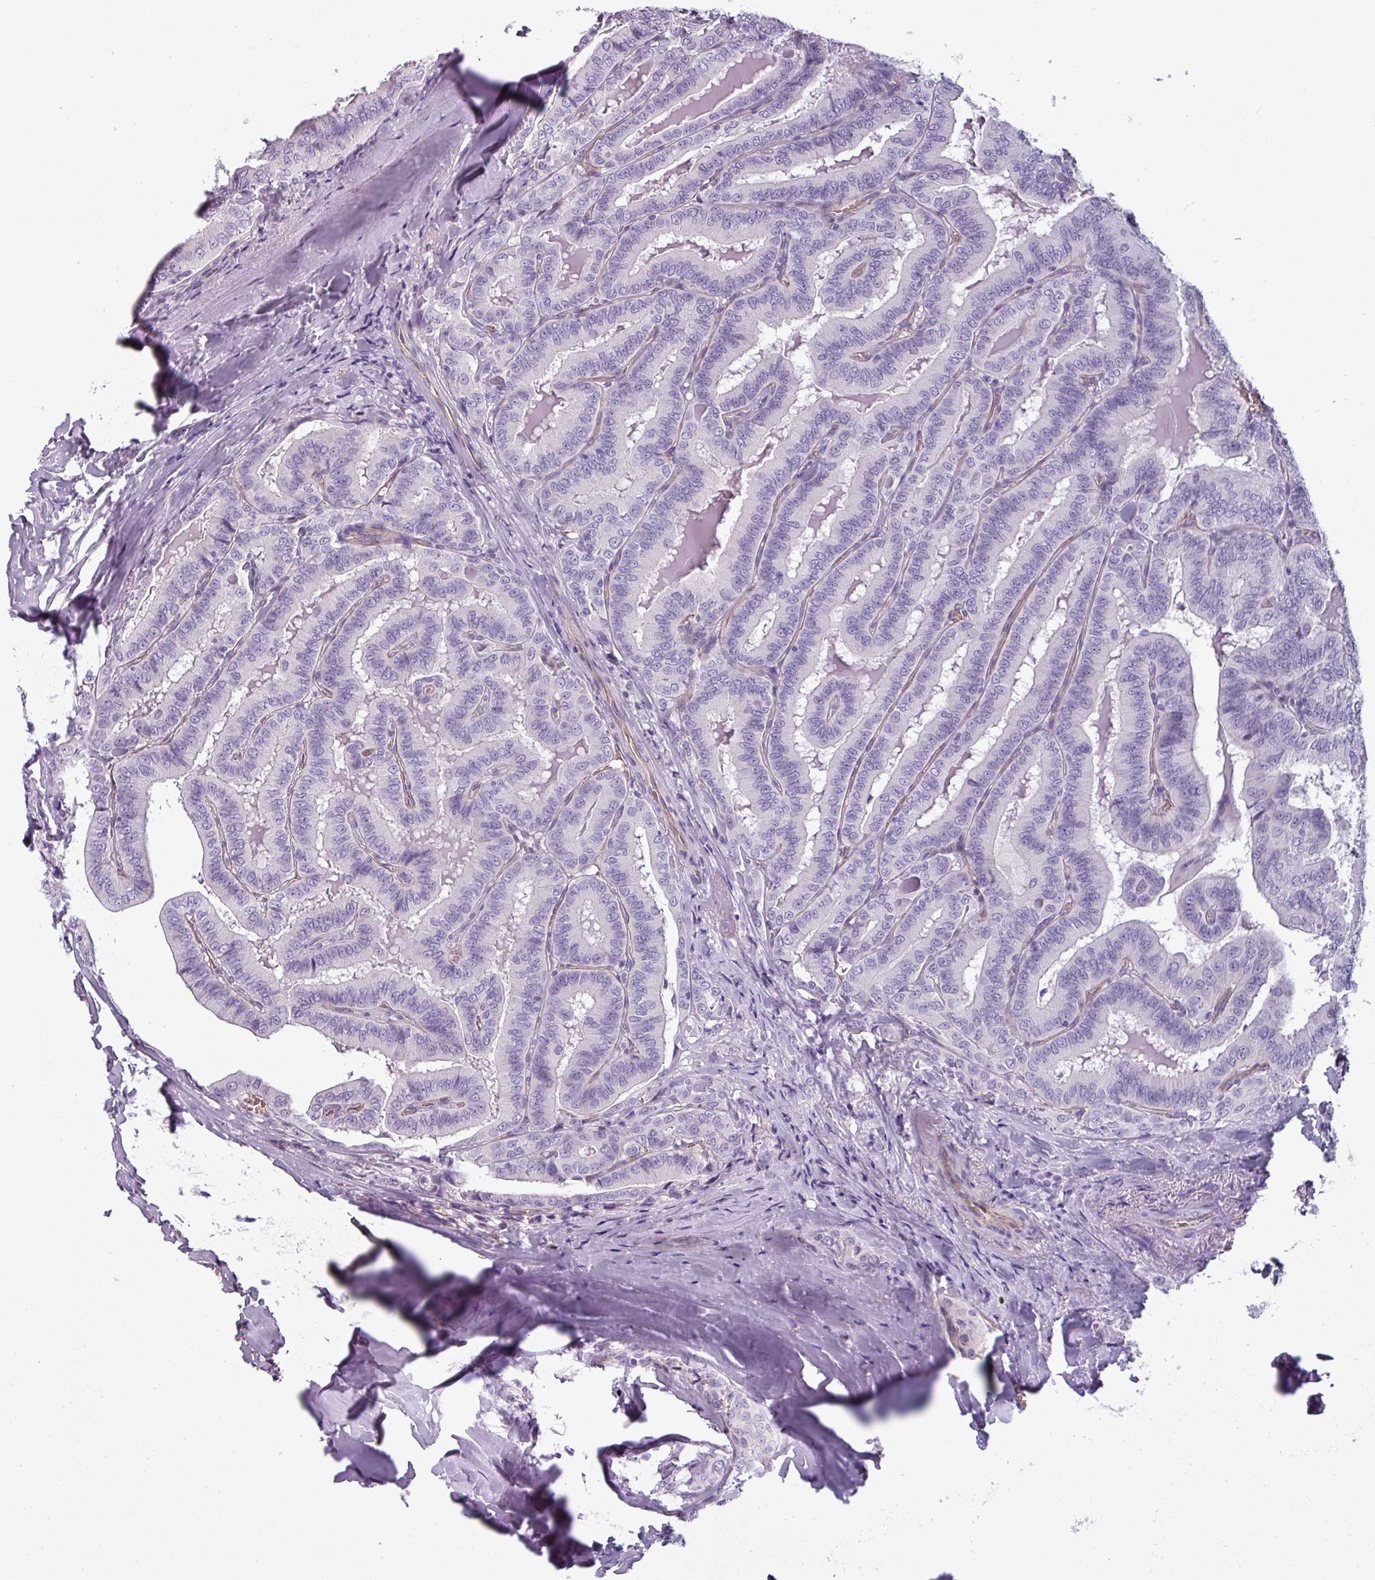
{"staining": {"intensity": "negative", "quantity": "none", "location": "none"}, "tissue": "thyroid cancer", "cell_type": "Tumor cells", "image_type": "cancer", "snomed": [{"axis": "morphology", "description": "Papillary adenocarcinoma, NOS"}, {"axis": "topography", "description": "Thyroid gland"}], "caption": "This histopathology image is of thyroid papillary adenocarcinoma stained with IHC to label a protein in brown with the nuclei are counter-stained blue. There is no expression in tumor cells.", "gene": "AREL1", "patient": {"sex": "male", "age": 61}}